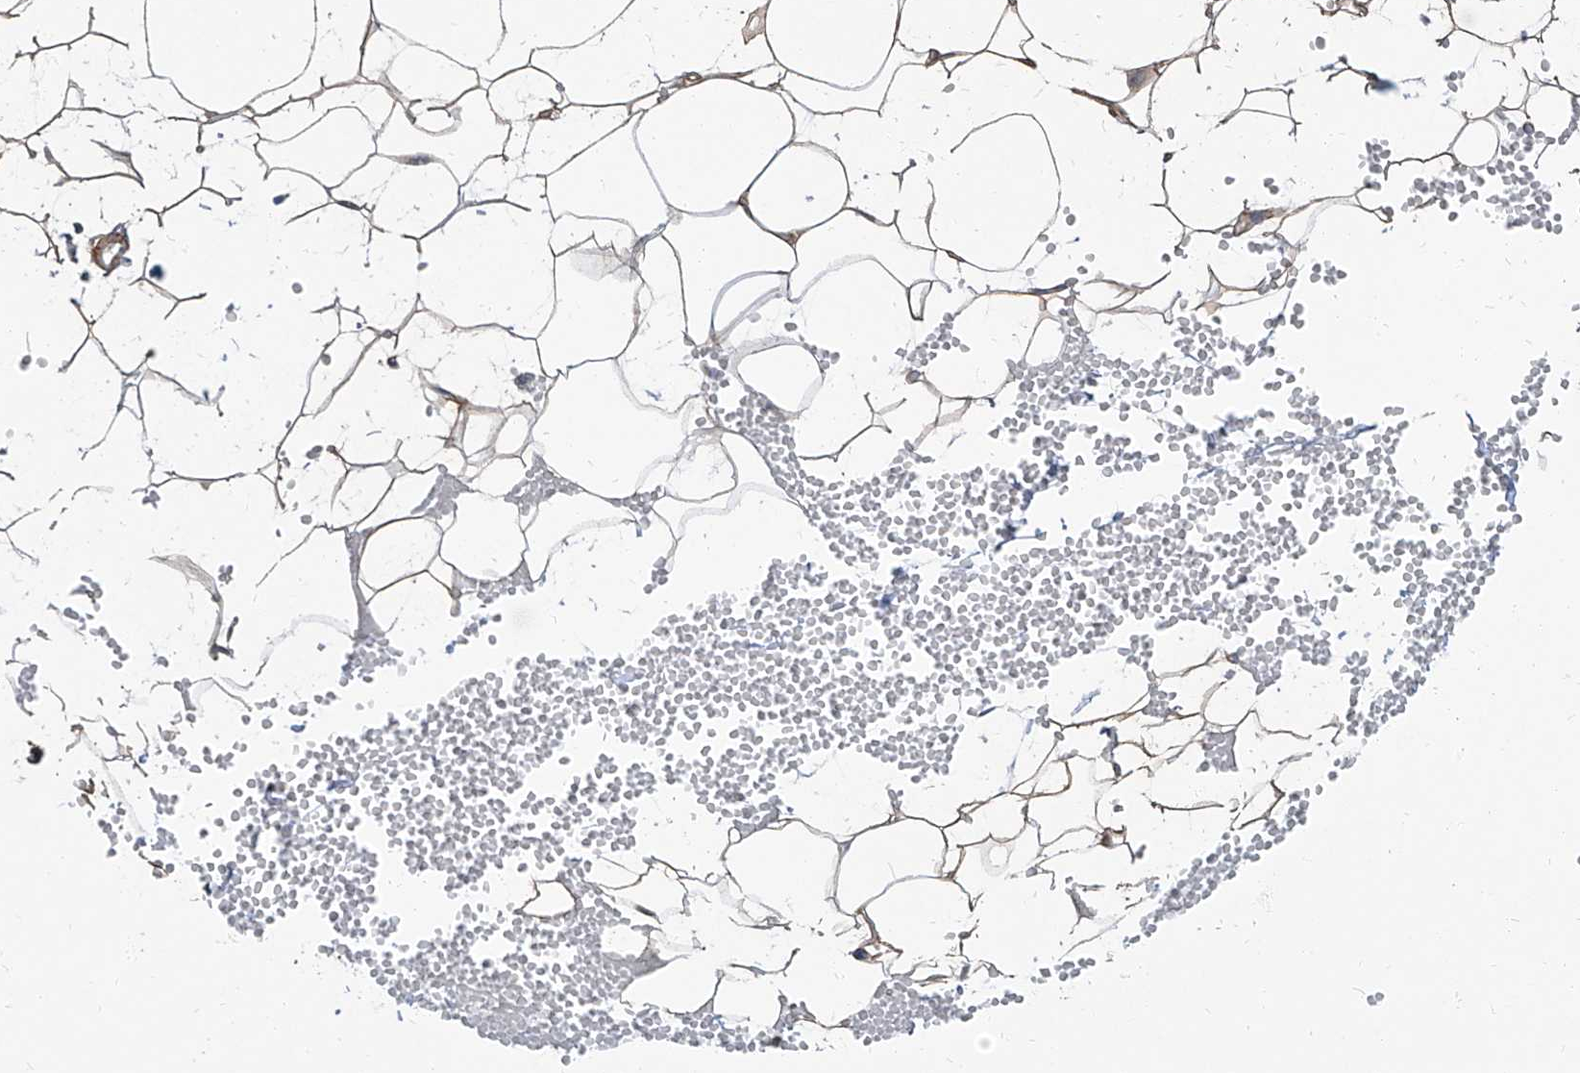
{"staining": {"intensity": "moderate", "quantity": ">75%", "location": "cytoplasmic/membranous"}, "tissue": "adipose tissue", "cell_type": "Adipocytes", "image_type": "normal", "snomed": [{"axis": "morphology", "description": "Normal tissue, NOS"}, {"axis": "topography", "description": "Breast"}], "caption": "An image showing moderate cytoplasmic/membranous staining in approximately >75% of adipocytes in benign adipose tissue, as visualized by brown immunohistochemical staining.", "gene": "HOXA3", "patient": {"sex": "female", "age": 23}}